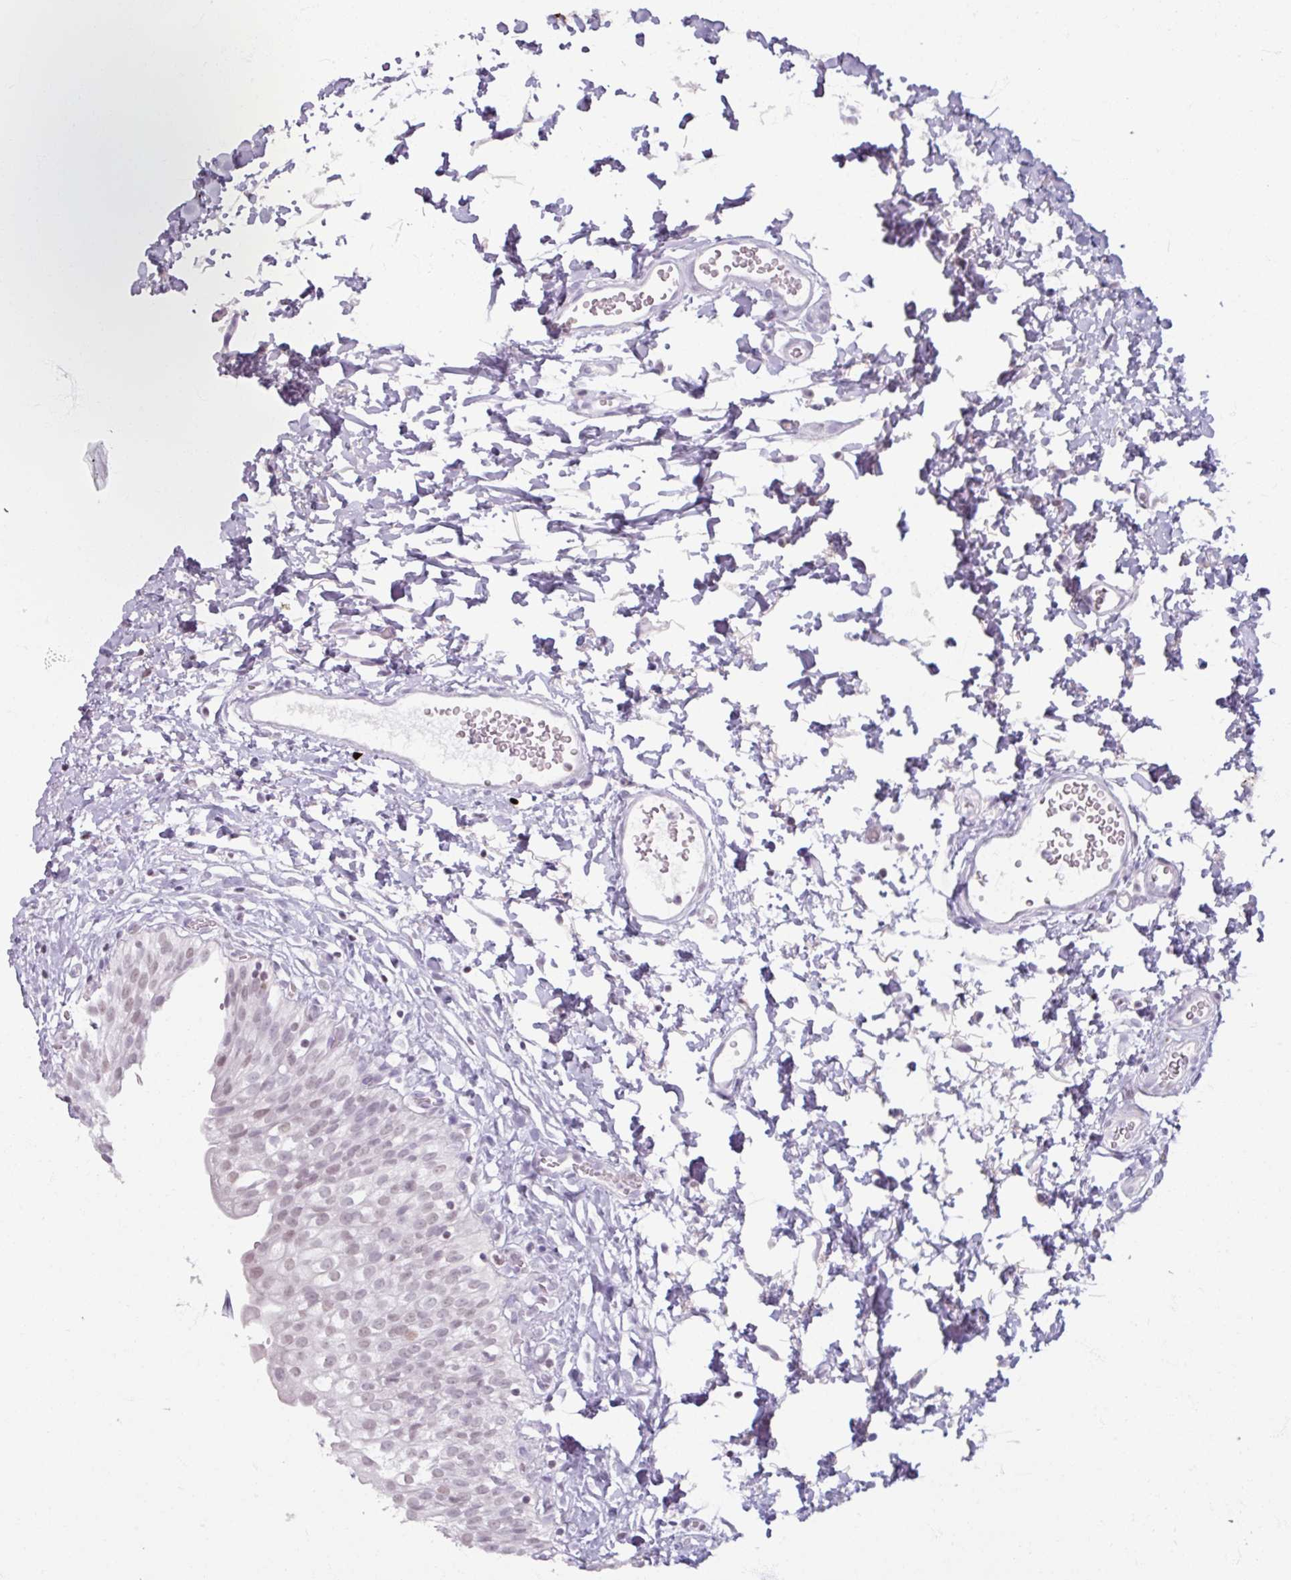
{"staining": {"intensity": "moderate", "quantity": "<25%", "location": "nuclear"}, "tissue": "urinary bladder", "cell_type": "Urothelial cells", "image_type": "normal", "snomed": [{"axis": "morphology", "description": "Normal tissue, NOS"}, {"axis": "topography", "description": "Urinary bladder"}], "caption": "IHC histopathology image of unremarkable urinary bladder: human urinary bladder stained using IHC reveals low levels of moderate protein expression localized specifically in the nuclear of urothelial cells, appearing as a nuclear brown color.", "gene": "ATAD2", "patient": {"sex": "male", "age": 51}}